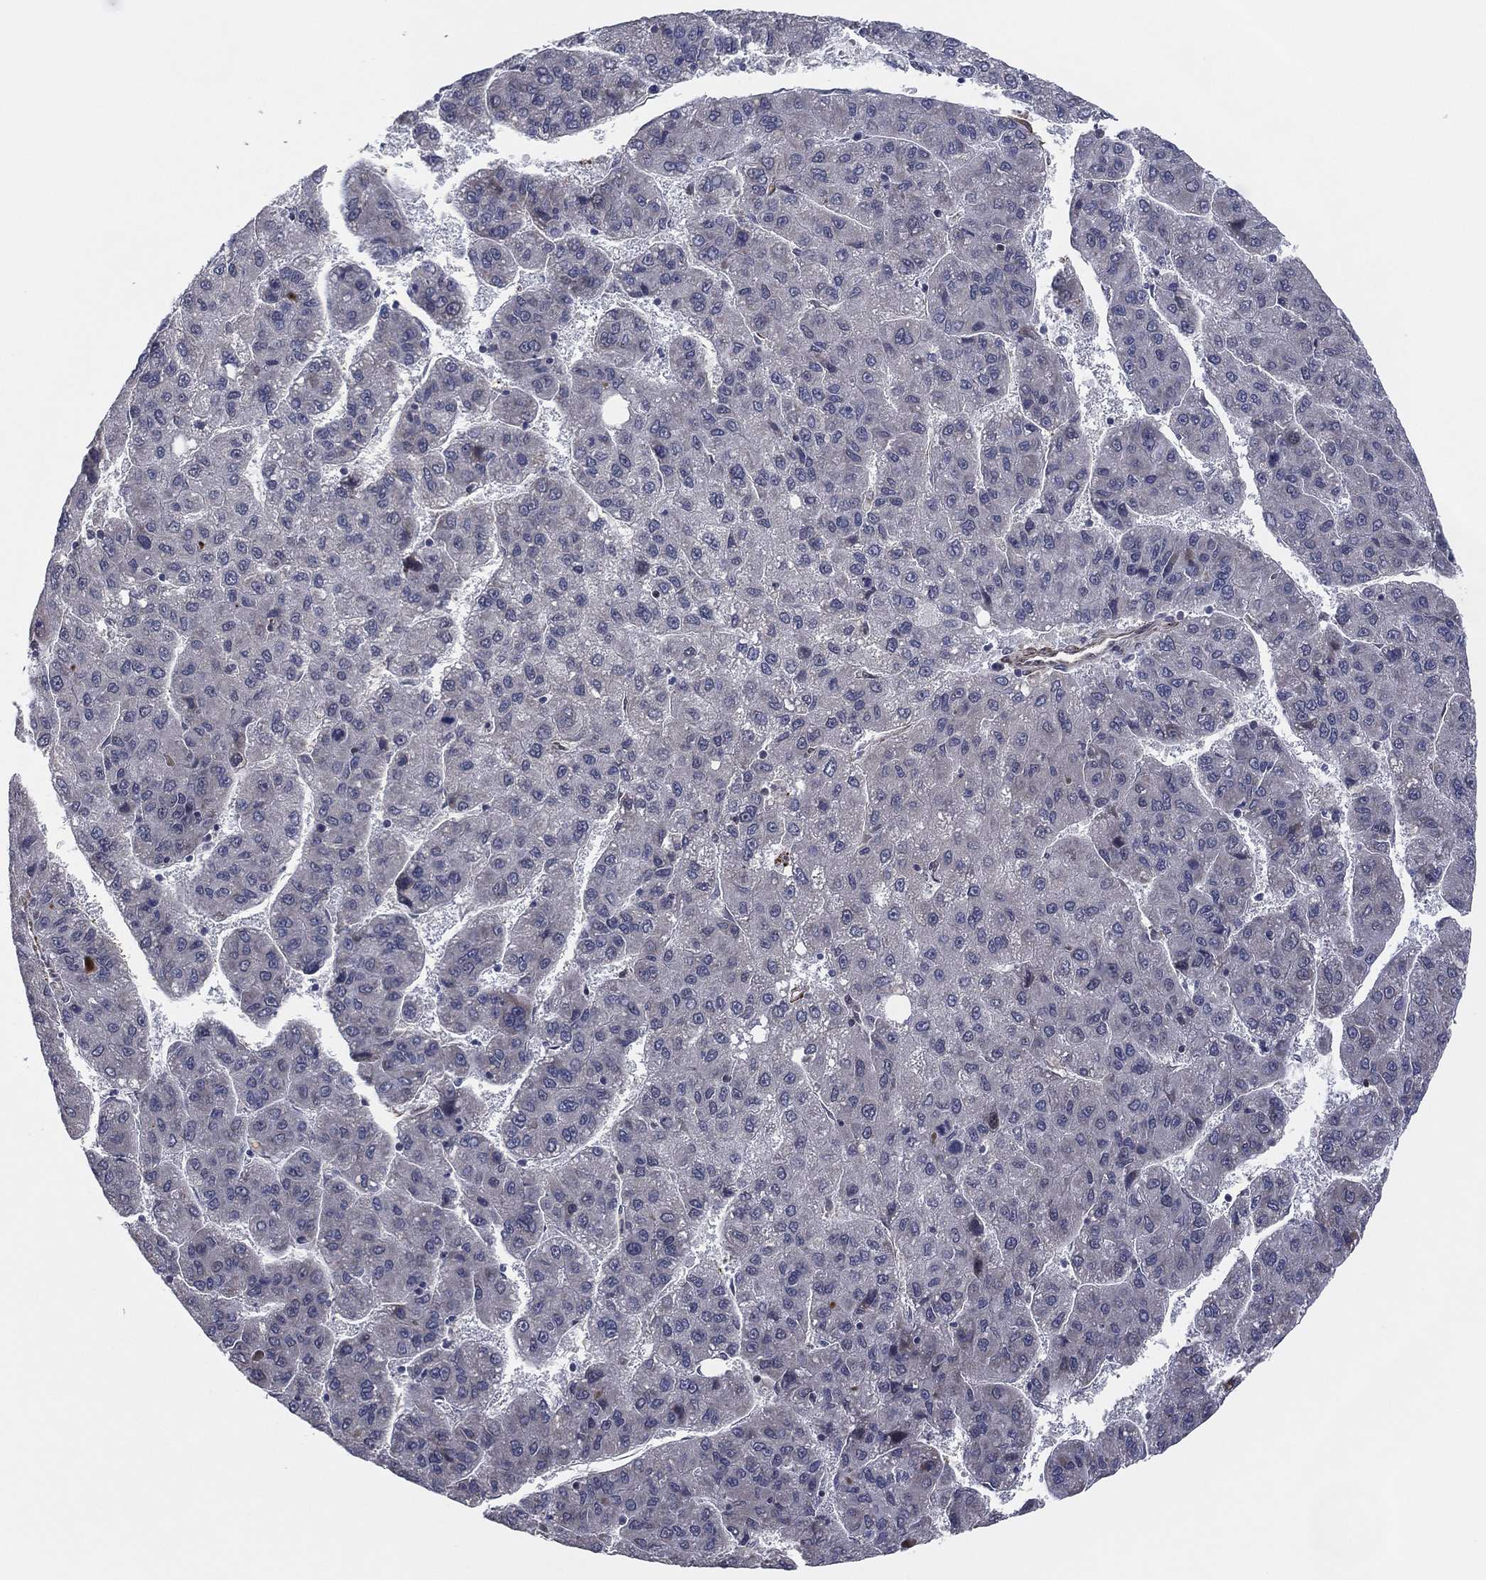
{"staining": {"intensity": "negative", "quantity": "none", "location": "none"}, "tissue": "liver cancer", "cell_type": "Tumor cells", "image_type": "cancer", "snomed": [{"axis": "morphology", "description": "Carcinoma, Hepatocellular, NOS"}, {"axis": "topography", "description": "Liver"}], "caption": "An image of human liver hepatocellular carcinoma is negative for staining in tumor cells.", "gene": "SNCG", "patient": {"sex": "female", "age": 82}}